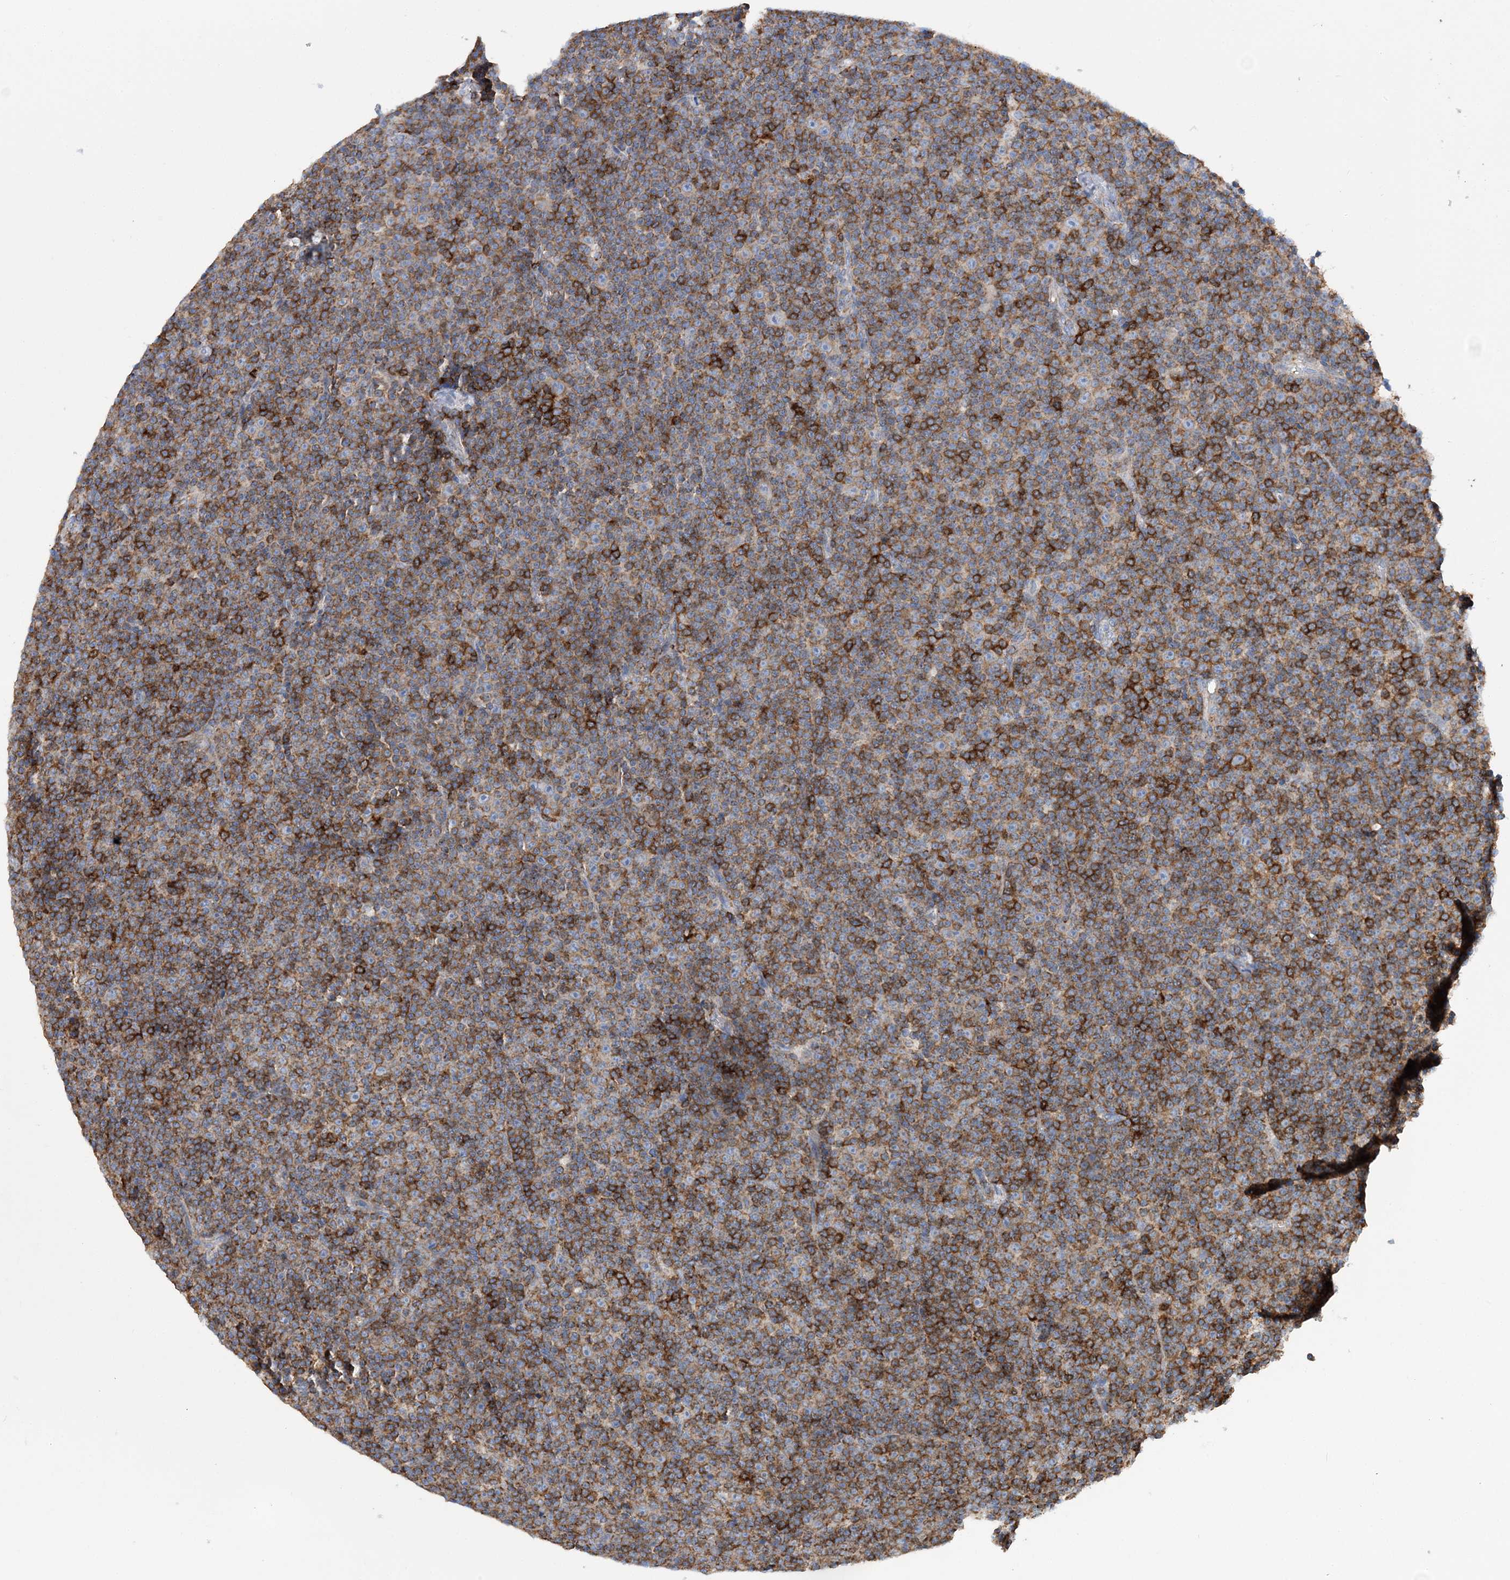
{"staining": {"intensity": "moderate", "quantity": ">75%", "location": "cytoplasmic/membranous"}, "tissue": "lymphoma", "cell_type": "Tumor cells", "image_type": "cancer", "snomed": [{"axis": "morphology", "description": "Malignant lymphoma, non-Hodgkin's type, Low grade"}, {"axis": "topography", "description": "Lymph node"}], "caption": "Tumor cells reveal medium levels of moderate cytoplasmic/membranous expression in approximately >75% of cells in human lymphoma.", "gene": "TTC32", "patient": {"sex": "female", "age": 67}}